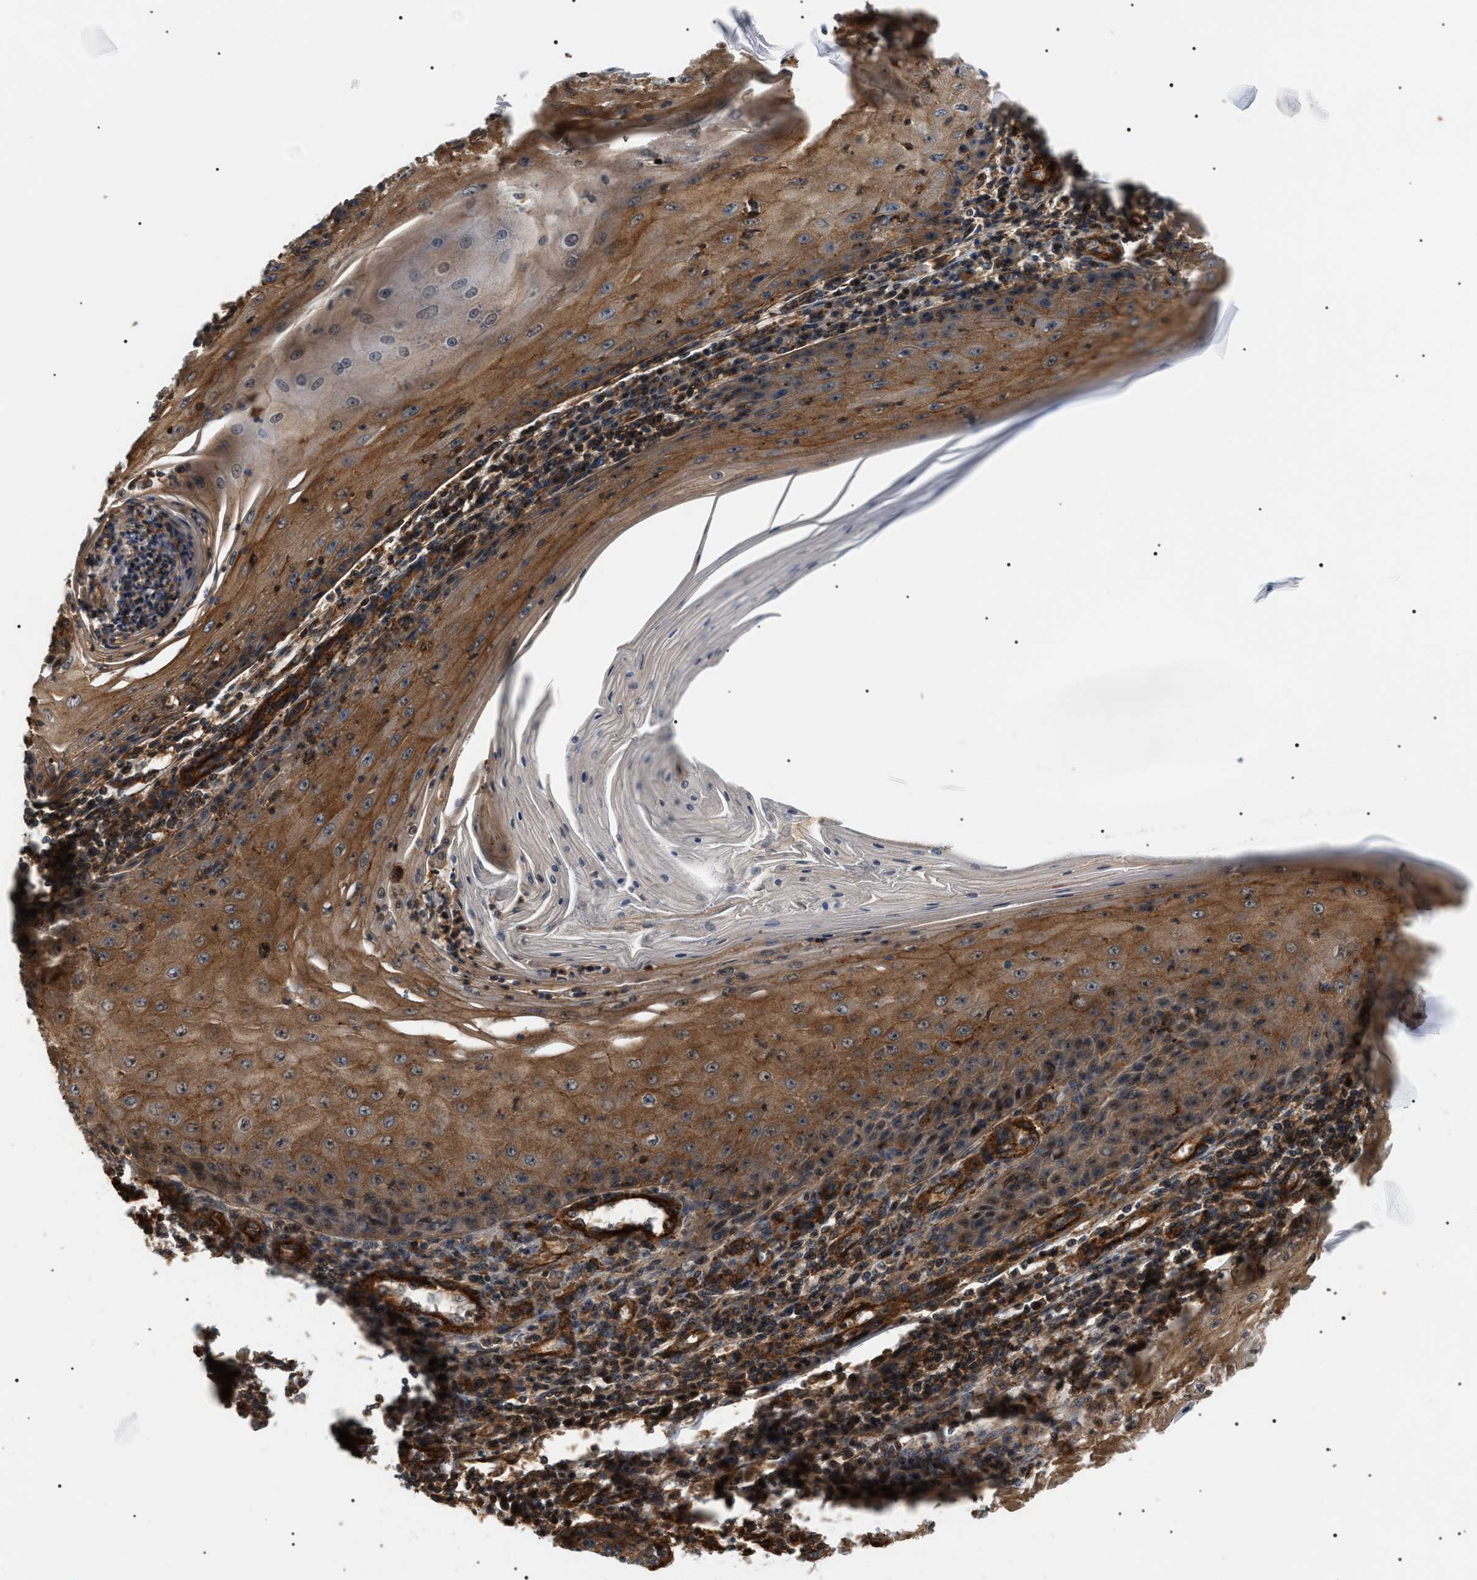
{"staining": {"intensity": "moderate", "quantity": ">75%", "location": "cytoplasmic/membranous"}, "tissue": "skin cancer", "cell_type": "Tumor cells", "image_type": "cancer", "snomed": [{"axis": "morphology", "description": "Squamous cell carcinoma, NOS"}, {"axis": "topography", "description": "Skin"}], "caption": "Protein analysis of skin cancer (squamous cell carcinoma) tissue shows moderate cytoplasmic/membranous staining in about >75% of tumor cells.", "gene": "SH3GLB2", "patient": {"sex": "female", "age": 73}}